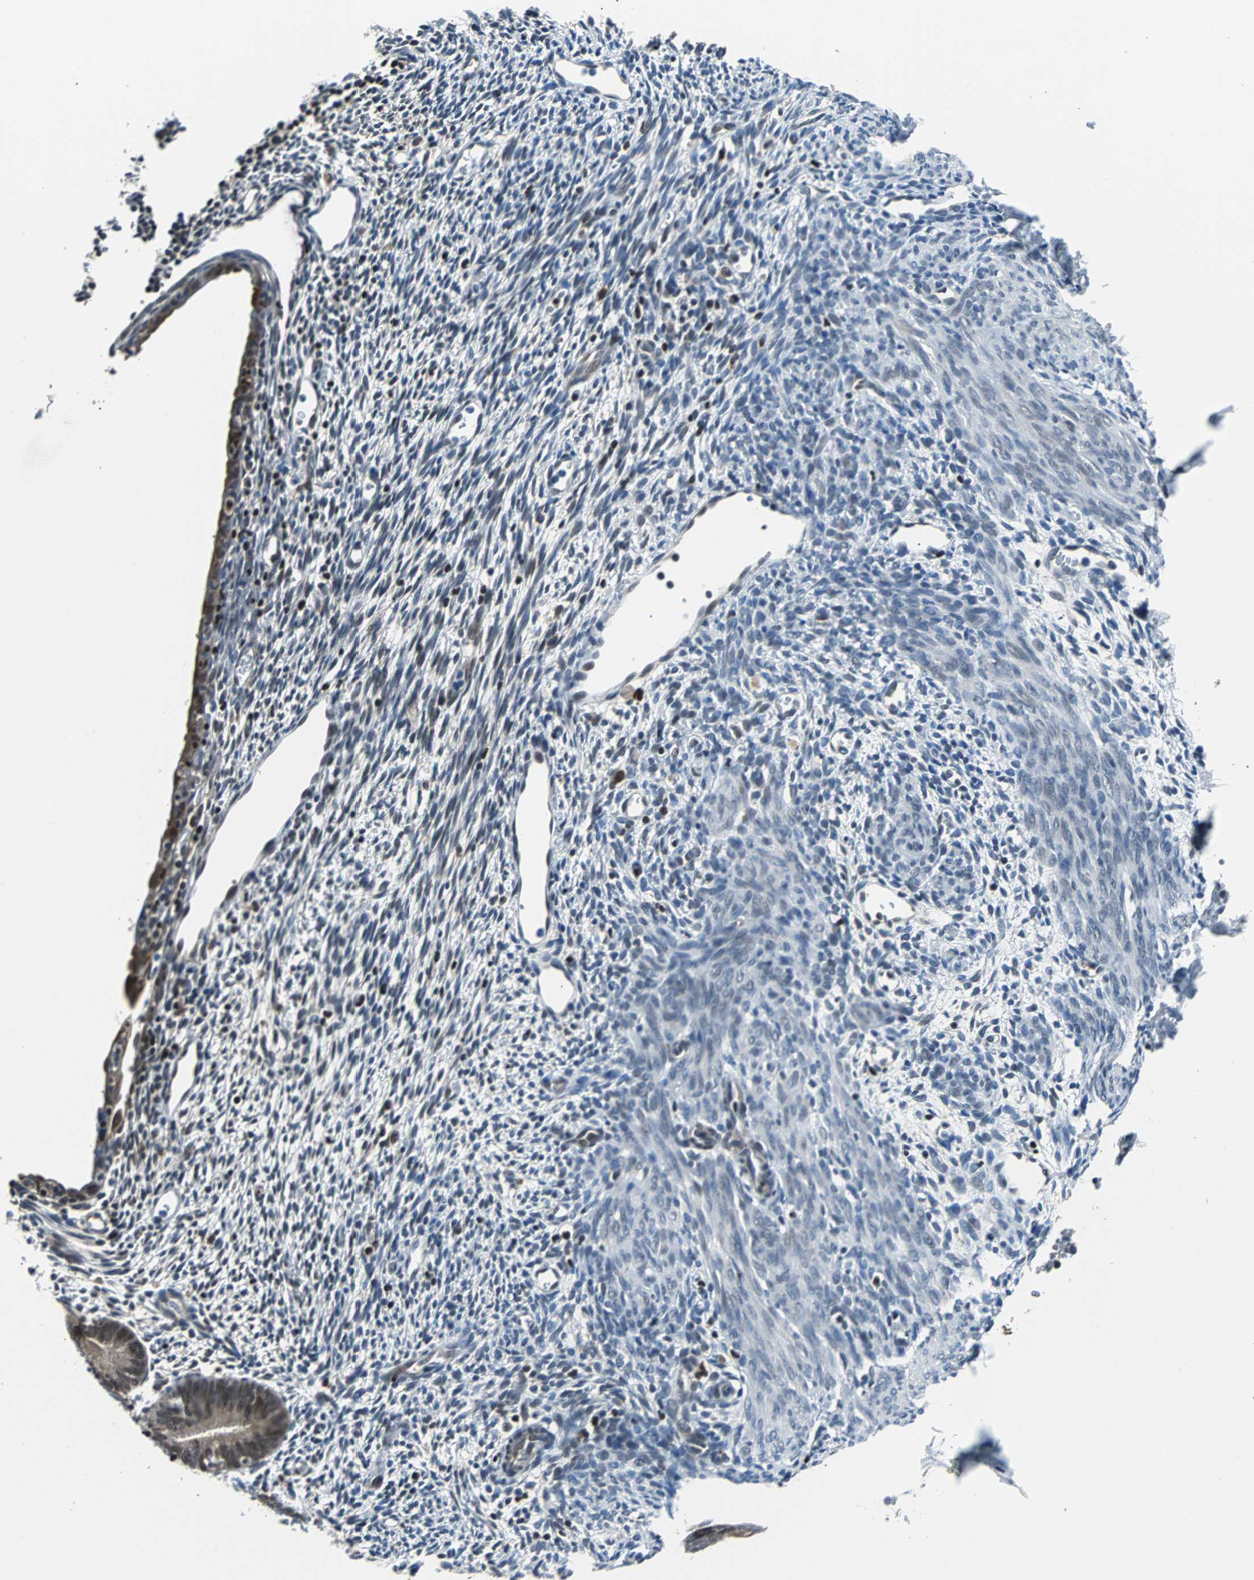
{"staining": {"intensity": "negative", "quantity": "none", "location": "none"}, "tissue": "endometrium", "cell_type": "Cells in endometrial stroma", "image_type": "normal", "snomed": [{"axis": "morphology", "description": "Normal tissue, NOS"}, {"axis": "morphology", "description": "Atrophy, NOS"}, {"axis": "topography", "description": "Uterus"}, {"axis": "topography", "description": "Endometrium"}], "caption": "Cells in endometrial stroma are negative for protein expression in unremarkable human endometrium. (DAB (3,3'-diaminobenzidine) immunohistochemistry with hematoxylin counter stain).", "gene": "USP28", "patient": {"sex": "female", "age": 68}}